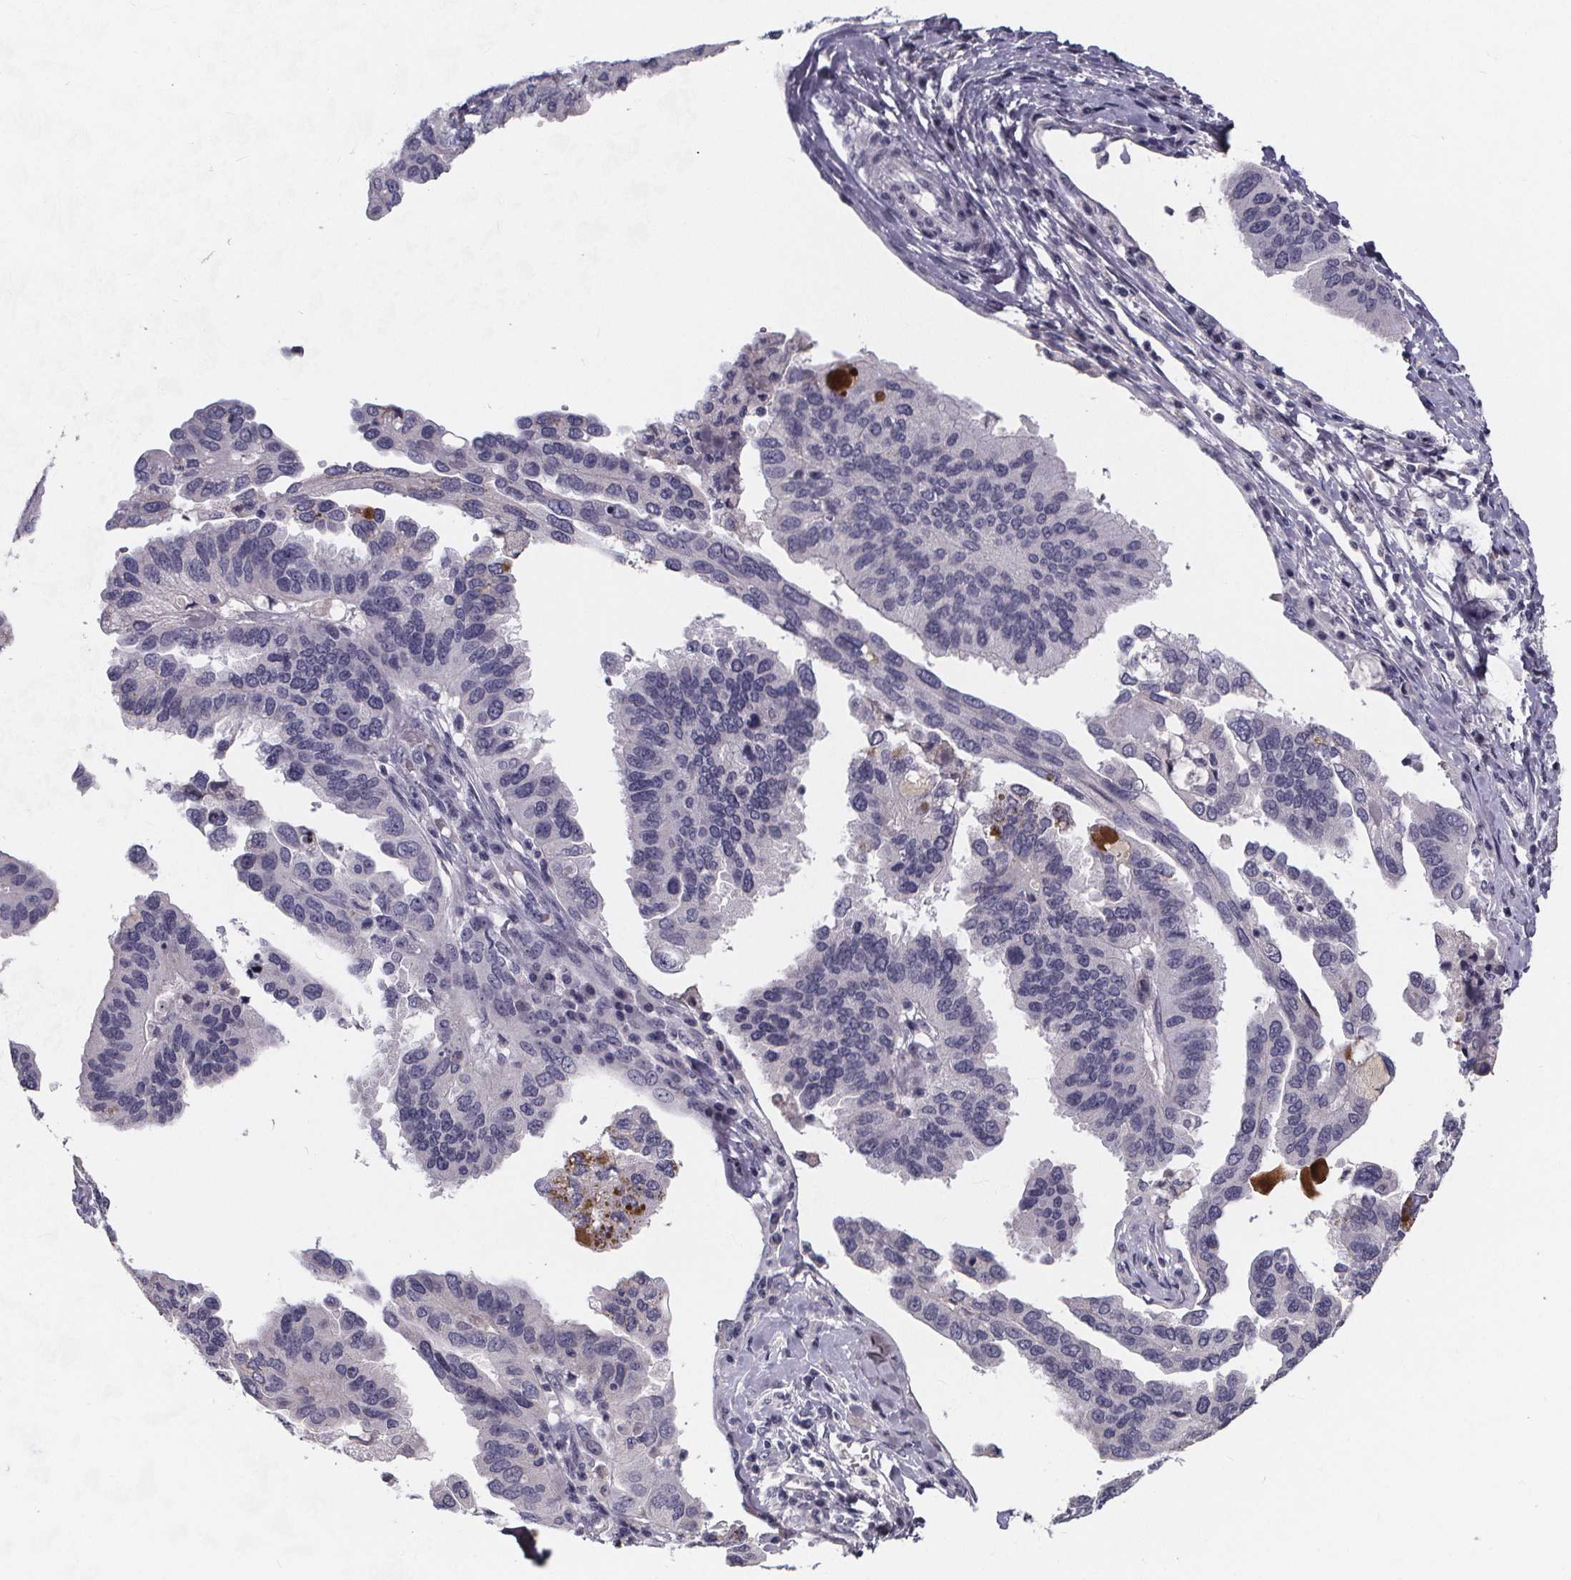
{"staining": {"intensity": "negative", "quantity": "none", "location": "none"}, "tissue": "ovarian cancer", "cell_type": "Tumor cells", "image_type": "cancer", "snomed": [{"axis": "morphology", "description": "Cystadenocarcinoma, serous, NOS"}, {"axis": "topography", "description": "Ovary"}], "caption": "DAB (3,3'-diaminobenzidine) immunohistochemical staining of ovarian cancer (serous cystadenocarcinoma) displays no significant staining in tumor cells.", "gene": "AGT", "patient": {"sex": "female", "age": 79}}